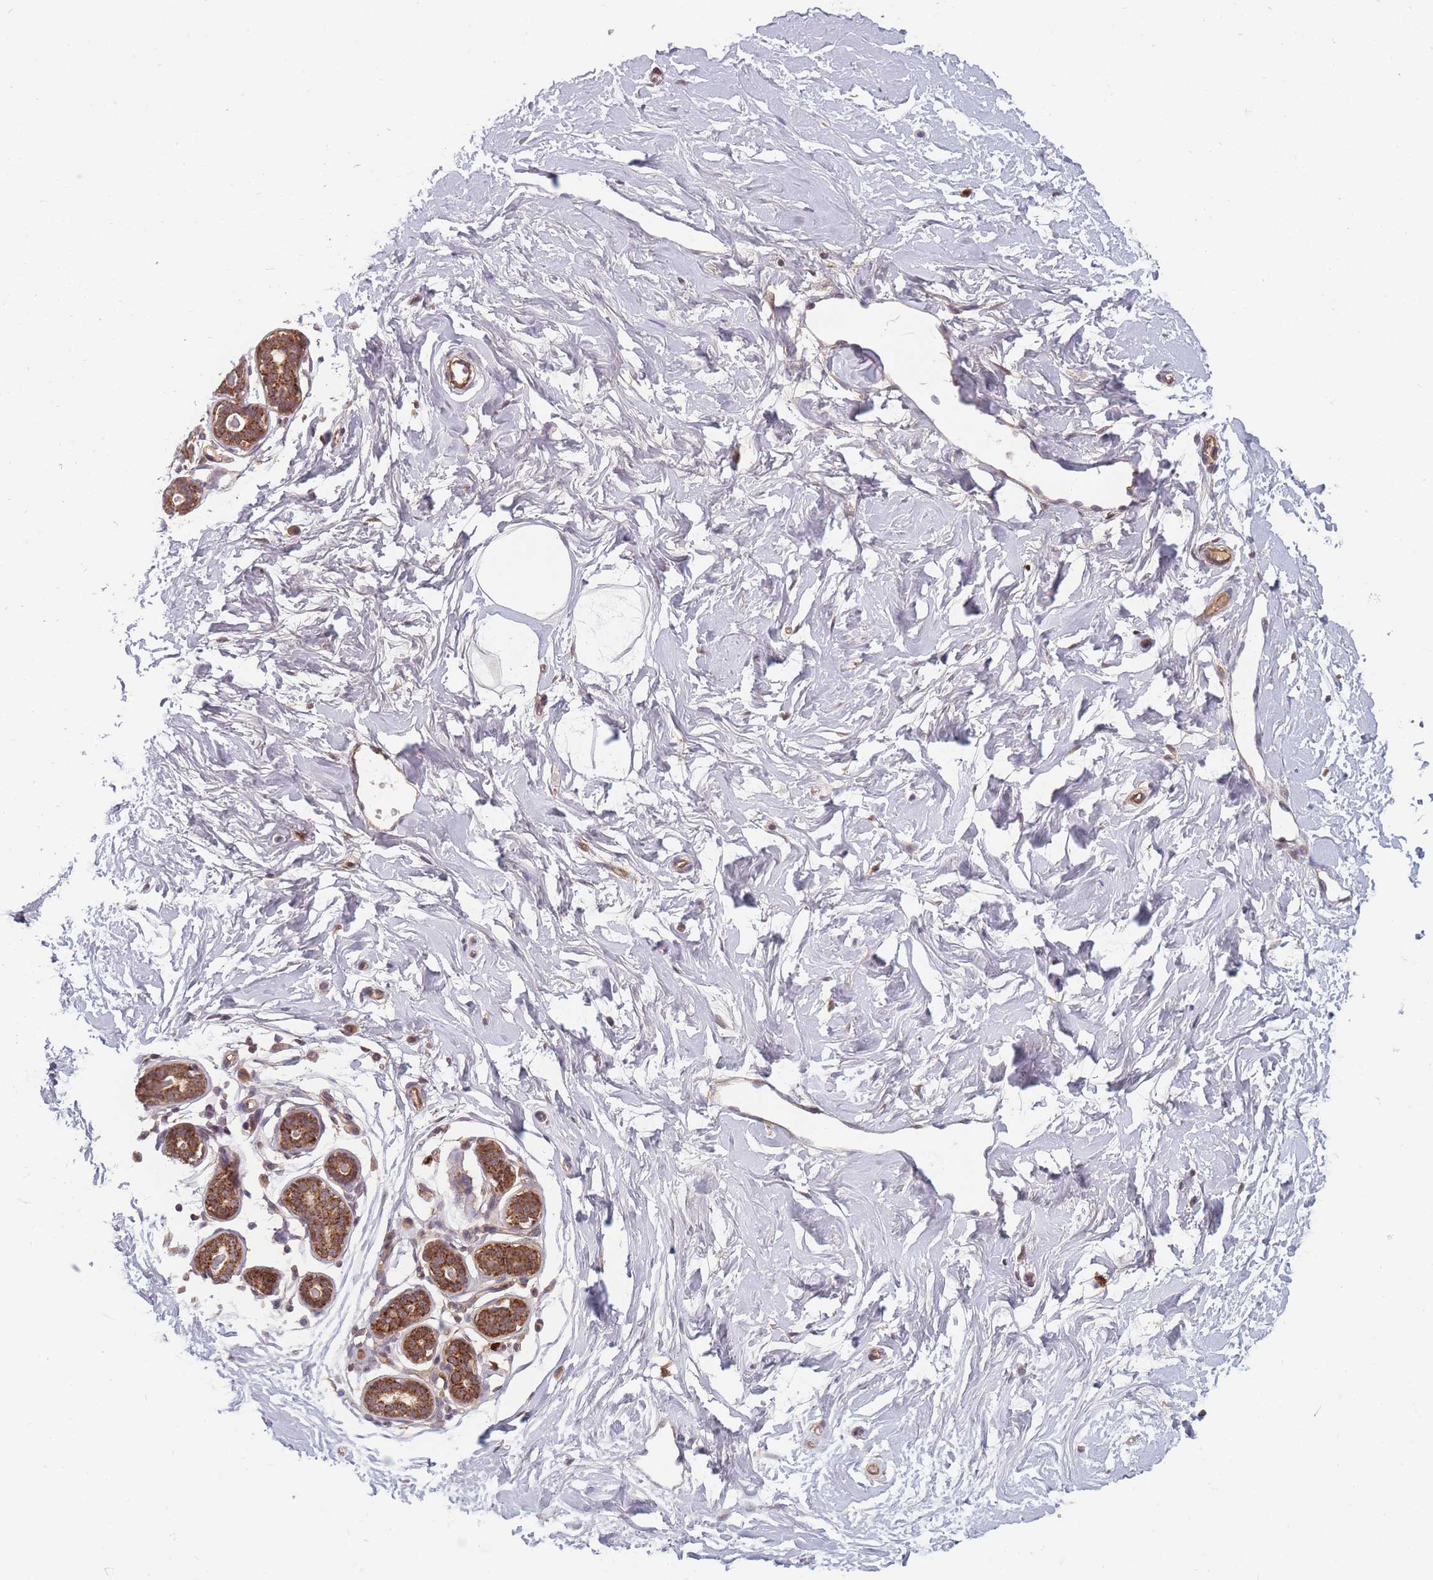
{"staining": {"intensity": "negative", "quantity": "none", "location": "none"}, "tissue": "breast", "cell_type": "Adipocytes", "image_type": "normal", "snomed": [{"axis": "morphology", "description": "Normal tissue, NOS"}, {"axis": "morphology", "description": "Adenoma, NOS"}, {"axis": "topography", "description": "Breast"}], "caption": "Immunohistochemistry (IHC) of normal breast shows no positivity in adipocytes.", "gene": "FAM153A", "patient": {"sex": "female", "age": 23}}